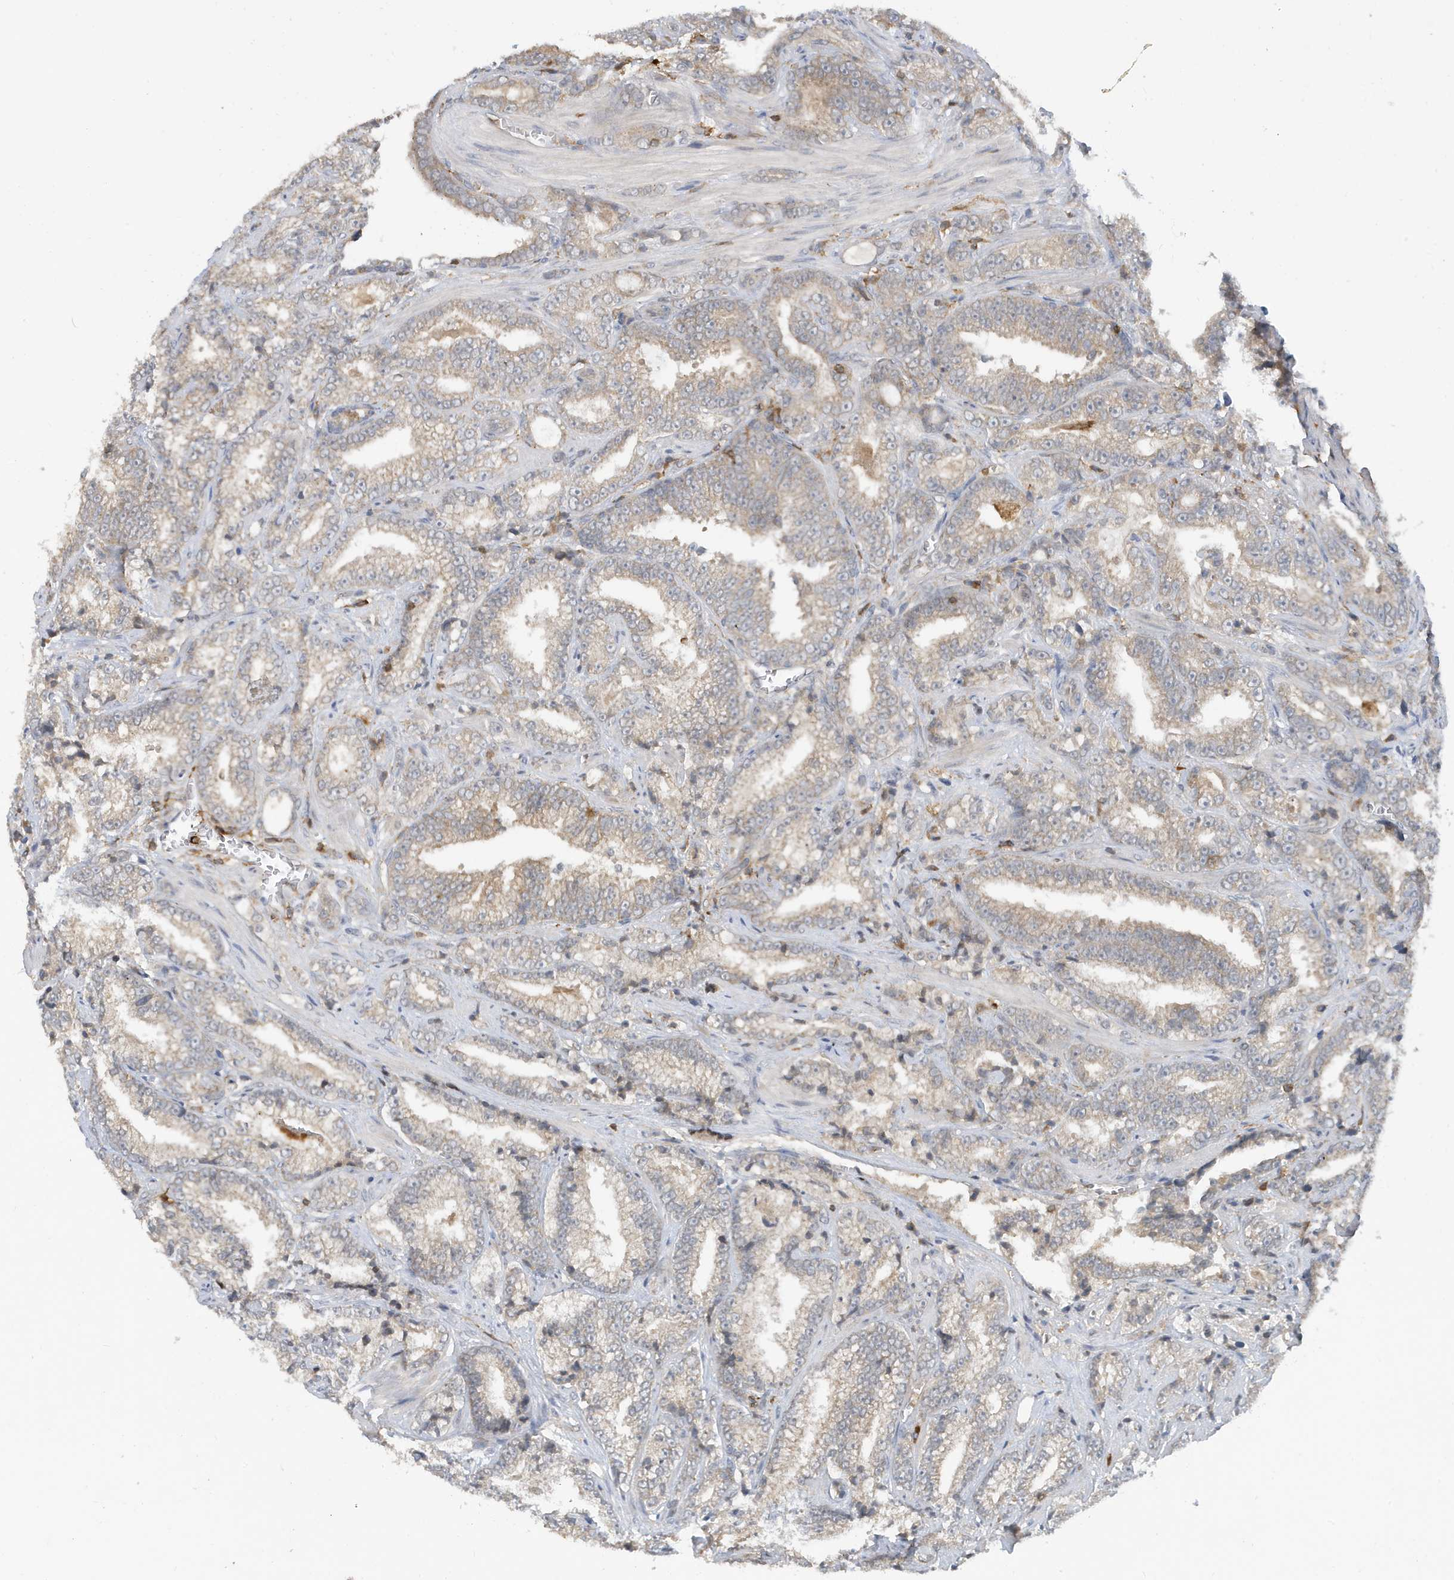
{"staining": {"intensity": "moderate", "quantity": "<25%", "location": "cytoplasmic/membranous"}, "tissue": "prostate cancer", "cell_type": "Tumor cells", "image_type": "cancer", "snomed": [{"axis": "morphology", "description": "Adenocarcinoma, High grade"}, {"axis": "topography", "description": "Prostate and seminal vesicle, NOS"}], "caption": "High-magnification brightfield microscopy of prostate cancer (high-grade adenocarcinoma) stained with DAB (brown) and counterstained with hematoxylin (blue). tumor cells exhibit moderate cytoplasmic/membranous staining is seen in approximately<25% of cells. The staining is performed using DAB brown chromogen to label protein expression. The nuclei are counter-stained blue using hematoxylin.", "gene": "NSUN3", "patient": {"sex": "male", "age": 67}}